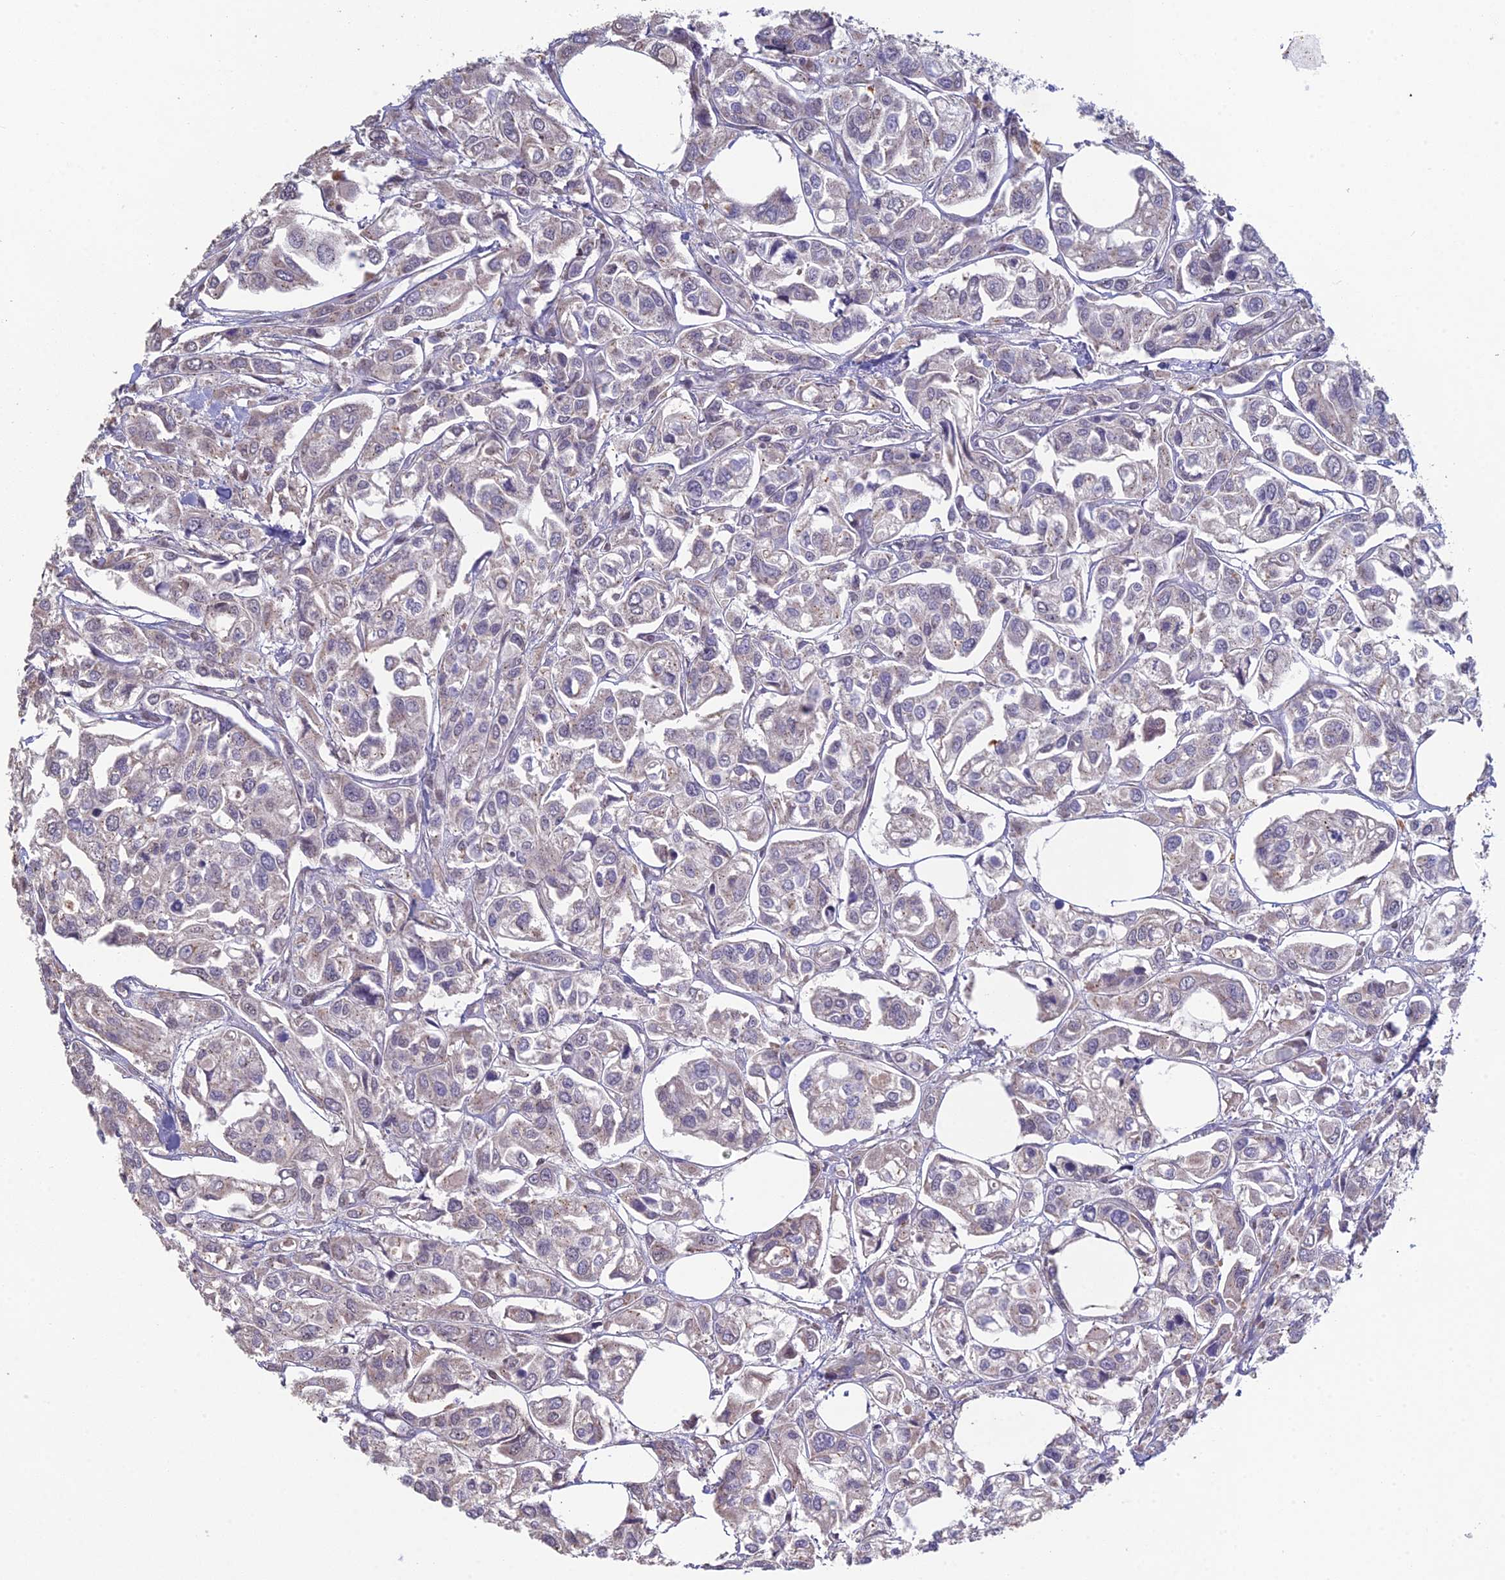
{"staining": {"intensity": "weak", "quantity": "<25%", "location": "cytoplasmic/membranous"}, "tissue": "urothelial cancer", "cell_type": "Tumor cells", "image_type": "cancer", "snomed": [{"axis": "morphology", "description": "Urothelial carcinoma, High grade"}, {"axis": "topography", "description": "Urinary bladder"}], "caption": "DAB immunohistochemical staining of human urothelial cancer shows no significant staining in tumor cells.", "gene": "FOXS1", "patient": {"sex": "male", "age": 67}}